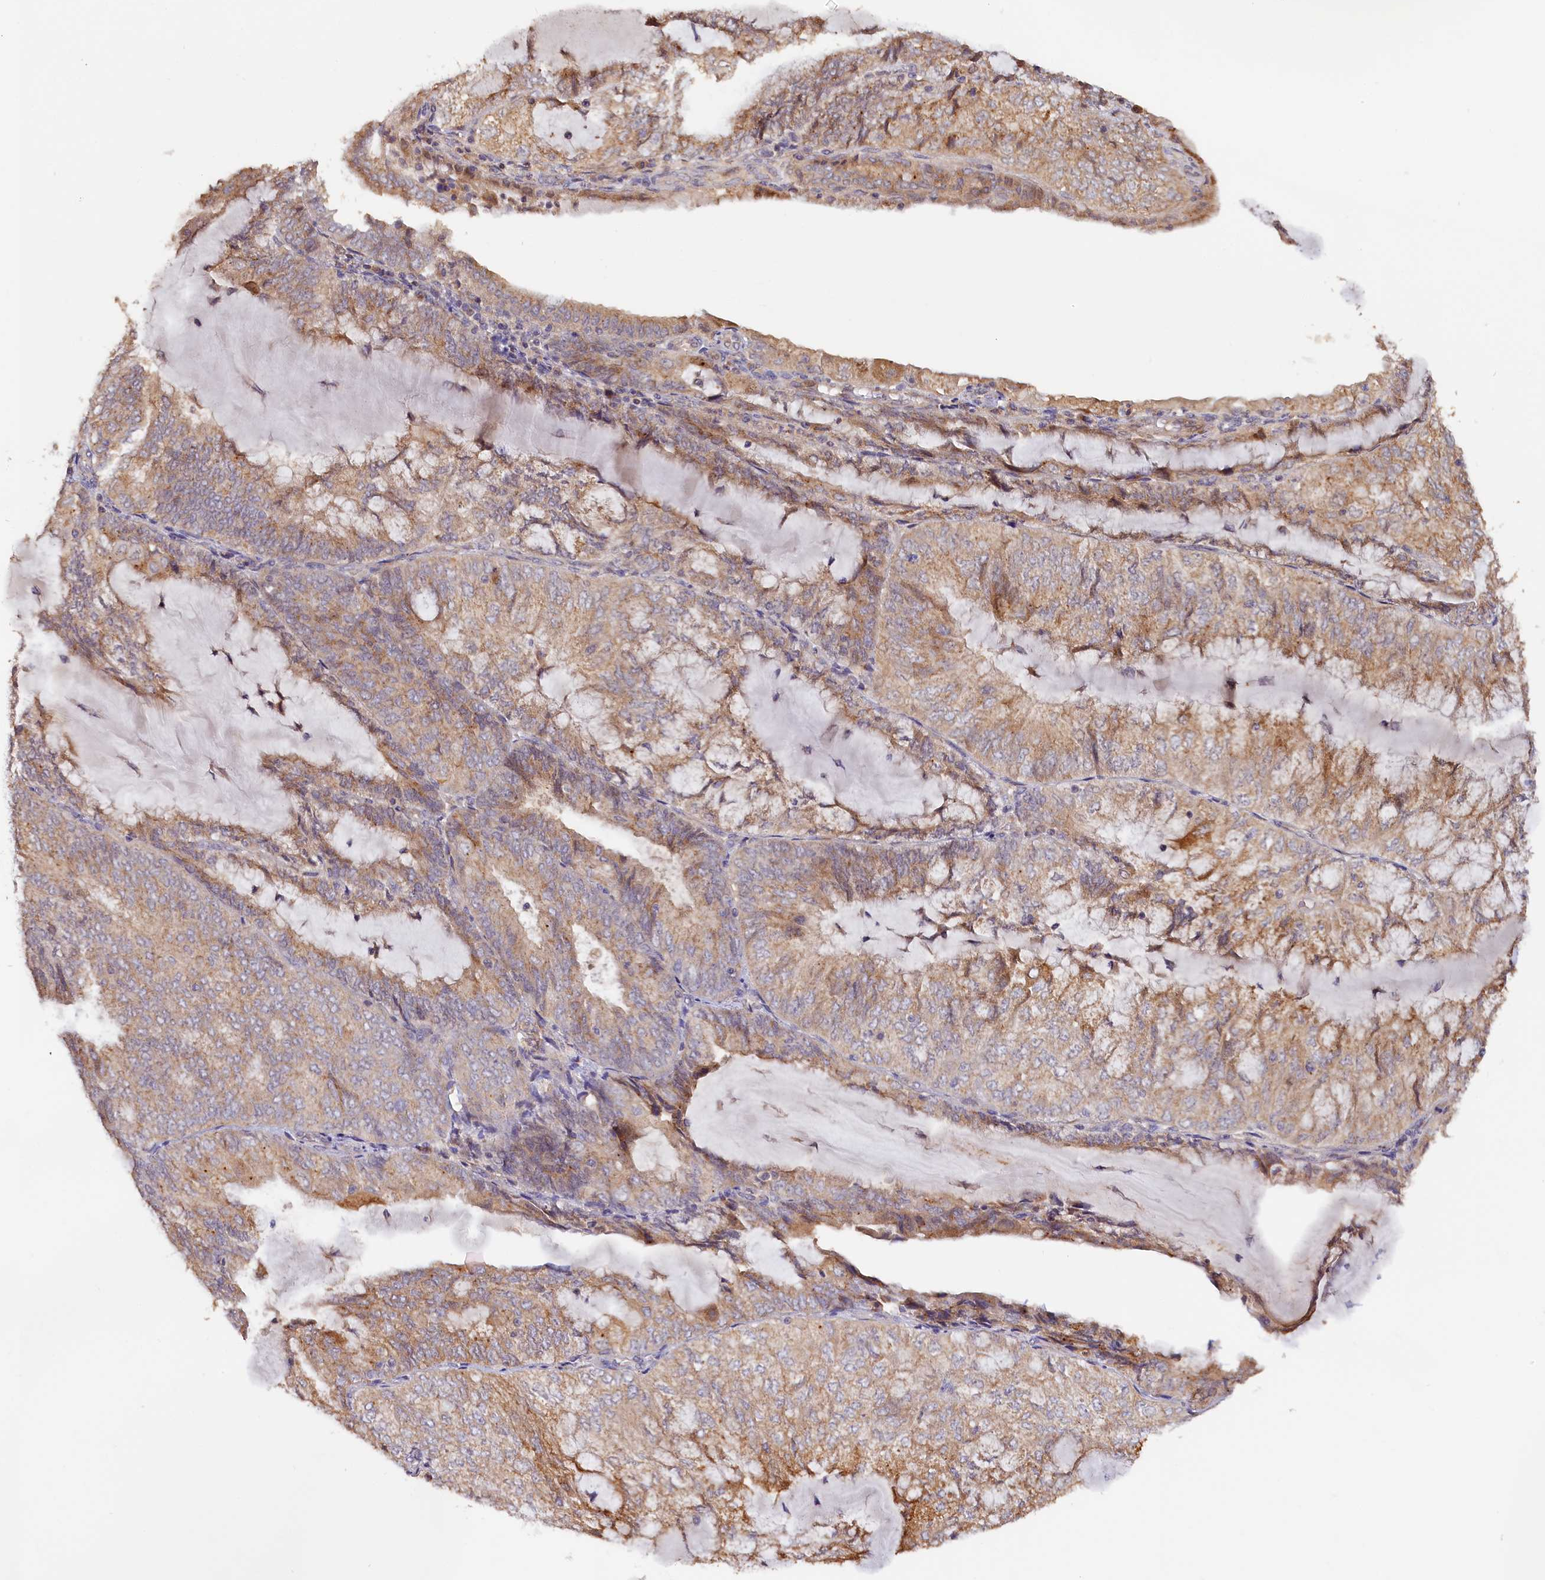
{"staining": {"intensity": "weak", "quantity": ">75%", "location": "cytoplasmic/membranous"}, "tissue": "endometrial cancer", "cell_type": "Tumor cells", "image_type": "cancer", "snomed": [{"axis": "morphology", "description": "Adenocarcinoma, NOS"}, {"axis": "topography", "description": "Endometrium"}], "caption": "DAB immunohistochemical staining of endometrial adenocarcinoma demonstrates weak cytoplasmic/membranous protein positivity in approximately >75% of tumor cells. The staining is performed using DAB brown chromogen to label protein expression. The nuclei are counter-stained blue using hematoxylin.", "gene": "TANGO6", "patient": {"sex": "female", "age": 81}}